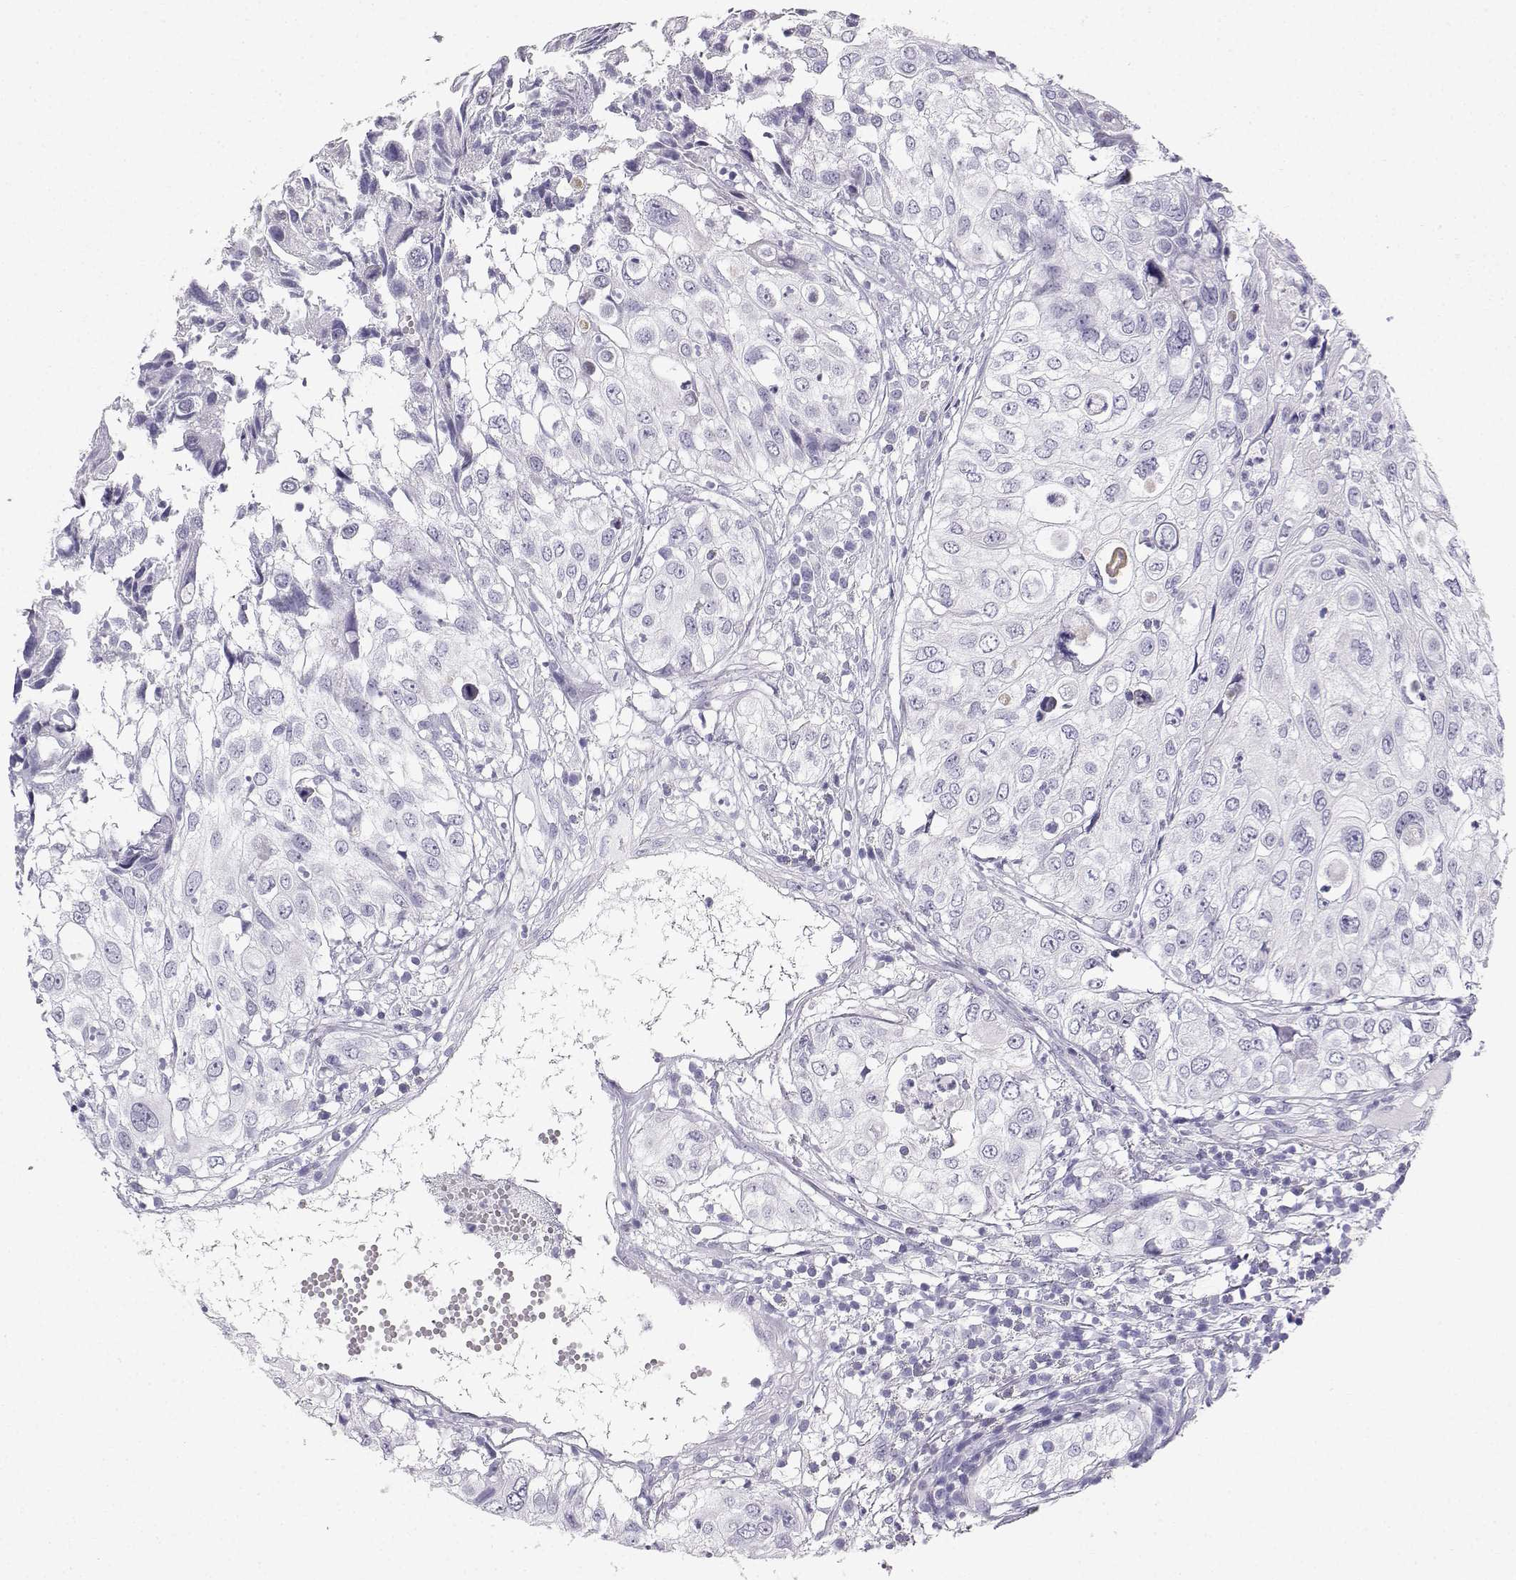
{"staining": {"intensity": "negative", "quantity": "none", "location": "none"}, "tissue": "urothelial cancer", "cell_type": "Tumor cells", "image_type": "cancer", "snomed": [{"axis": "morphology", "description": "Urothelial carcinoma, High grade"}, {"axis": "topography", "description": "Urinary bladder"}], "caption": "A high-resolution histopathology image shows IHC staining of urothelial cancer, which shows no significant staining in tumor cells. (DAB immunohistochemistry (IHC) with hematoxylin counter stain).", "gene": "IQCD", "patient": {"sex": "female", "age": 79}}